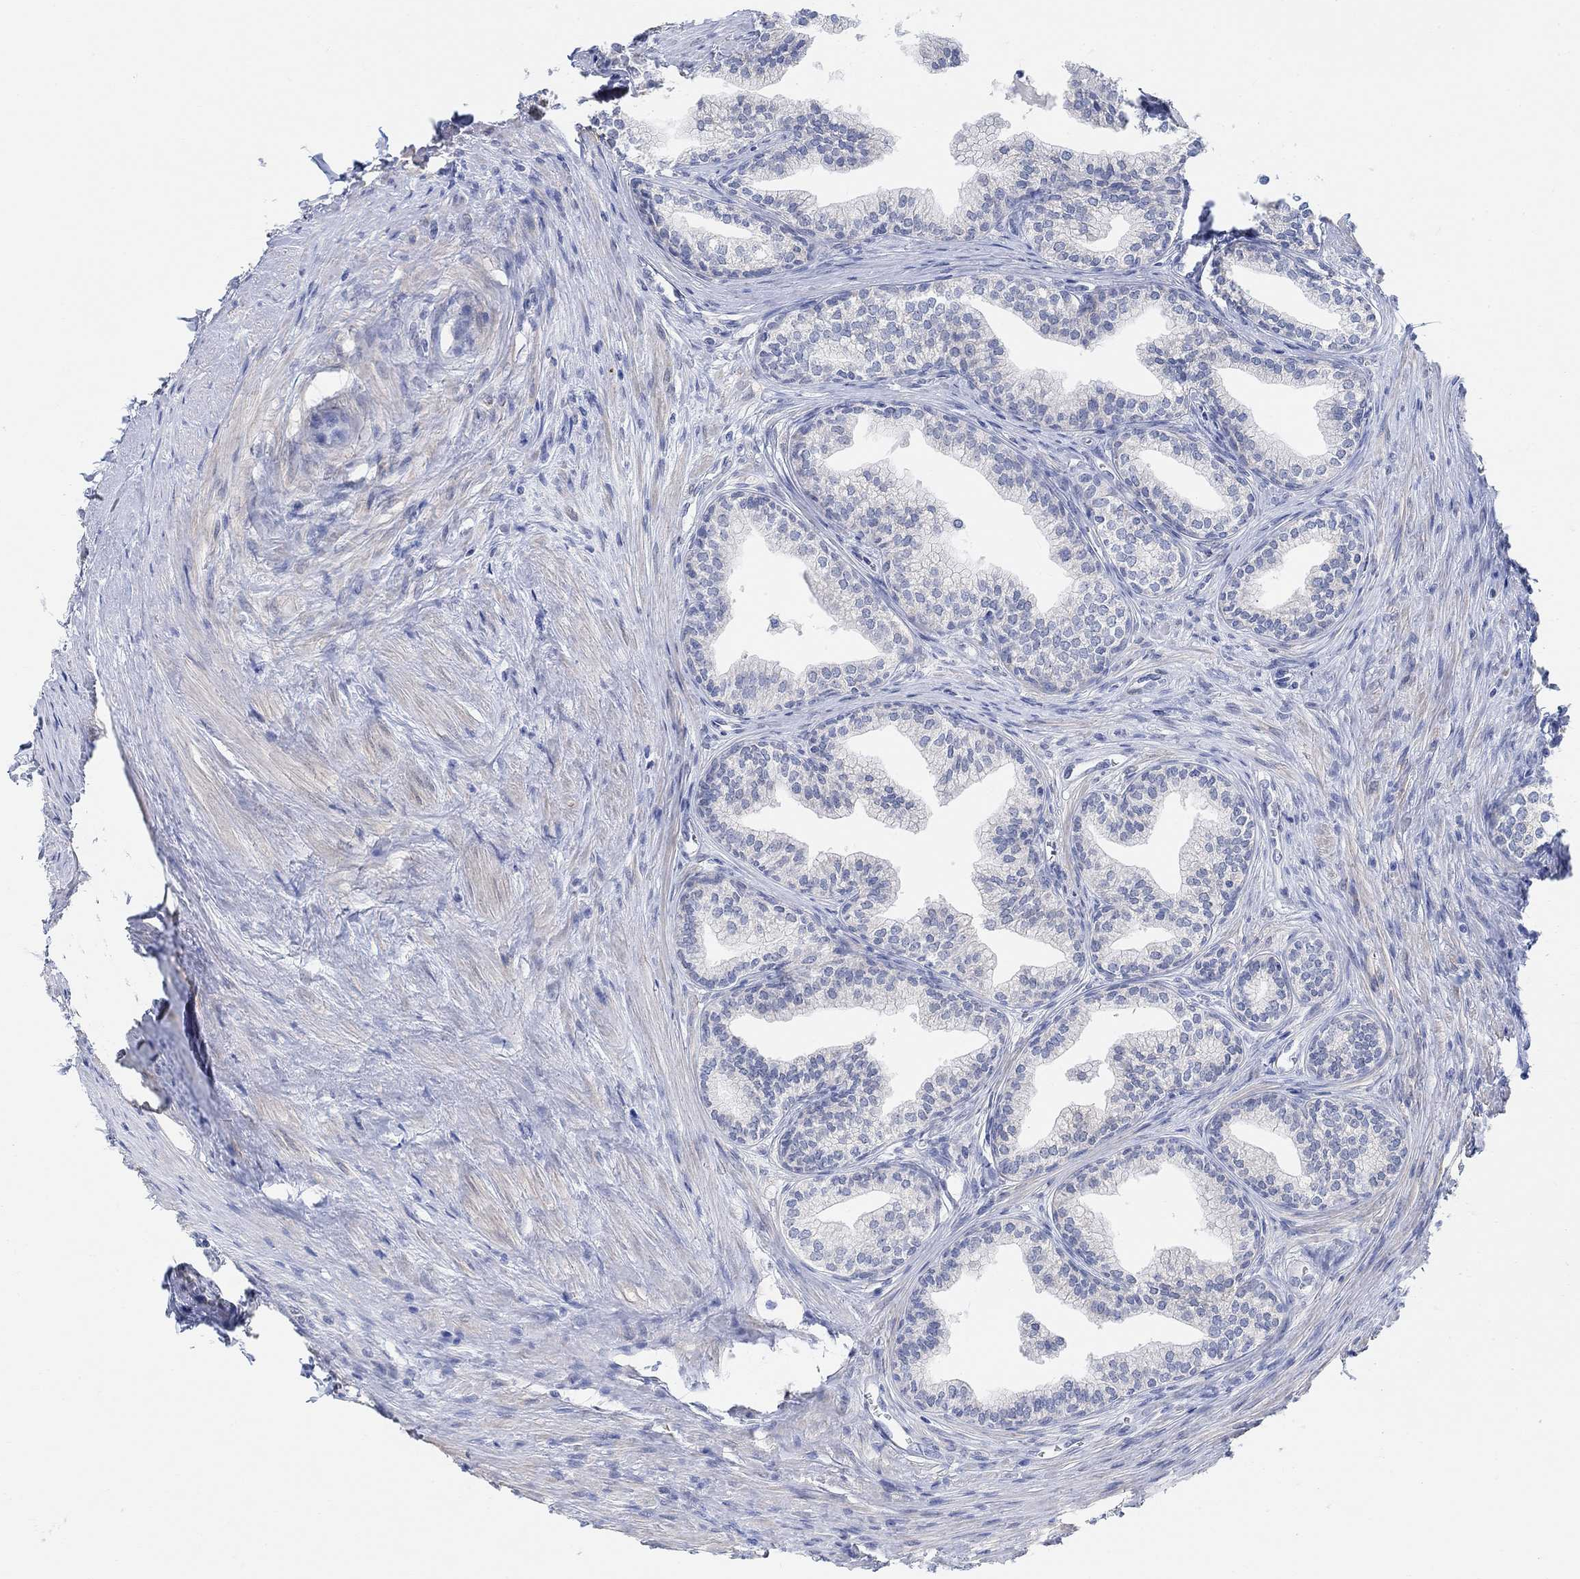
{"staining": {"intensity": "weak", "quantity": "<25%", "location": "cytoplasmic/membranous"}, "tissue": "prostate", "cell_type": "Glandular cells", "image_type": "normal", "snomed": [{"axis": "morphology", "description": "Normal tissue, NOS"}, {"axis": "topography", "description": "Prostate"}], "caption": "High power microscopy image of an IHC micrograph of benign prostate, revealing no significant expression in glandular cells.", "gene": "RIMS1", "patient": {"sex": "male", "age": 65}}